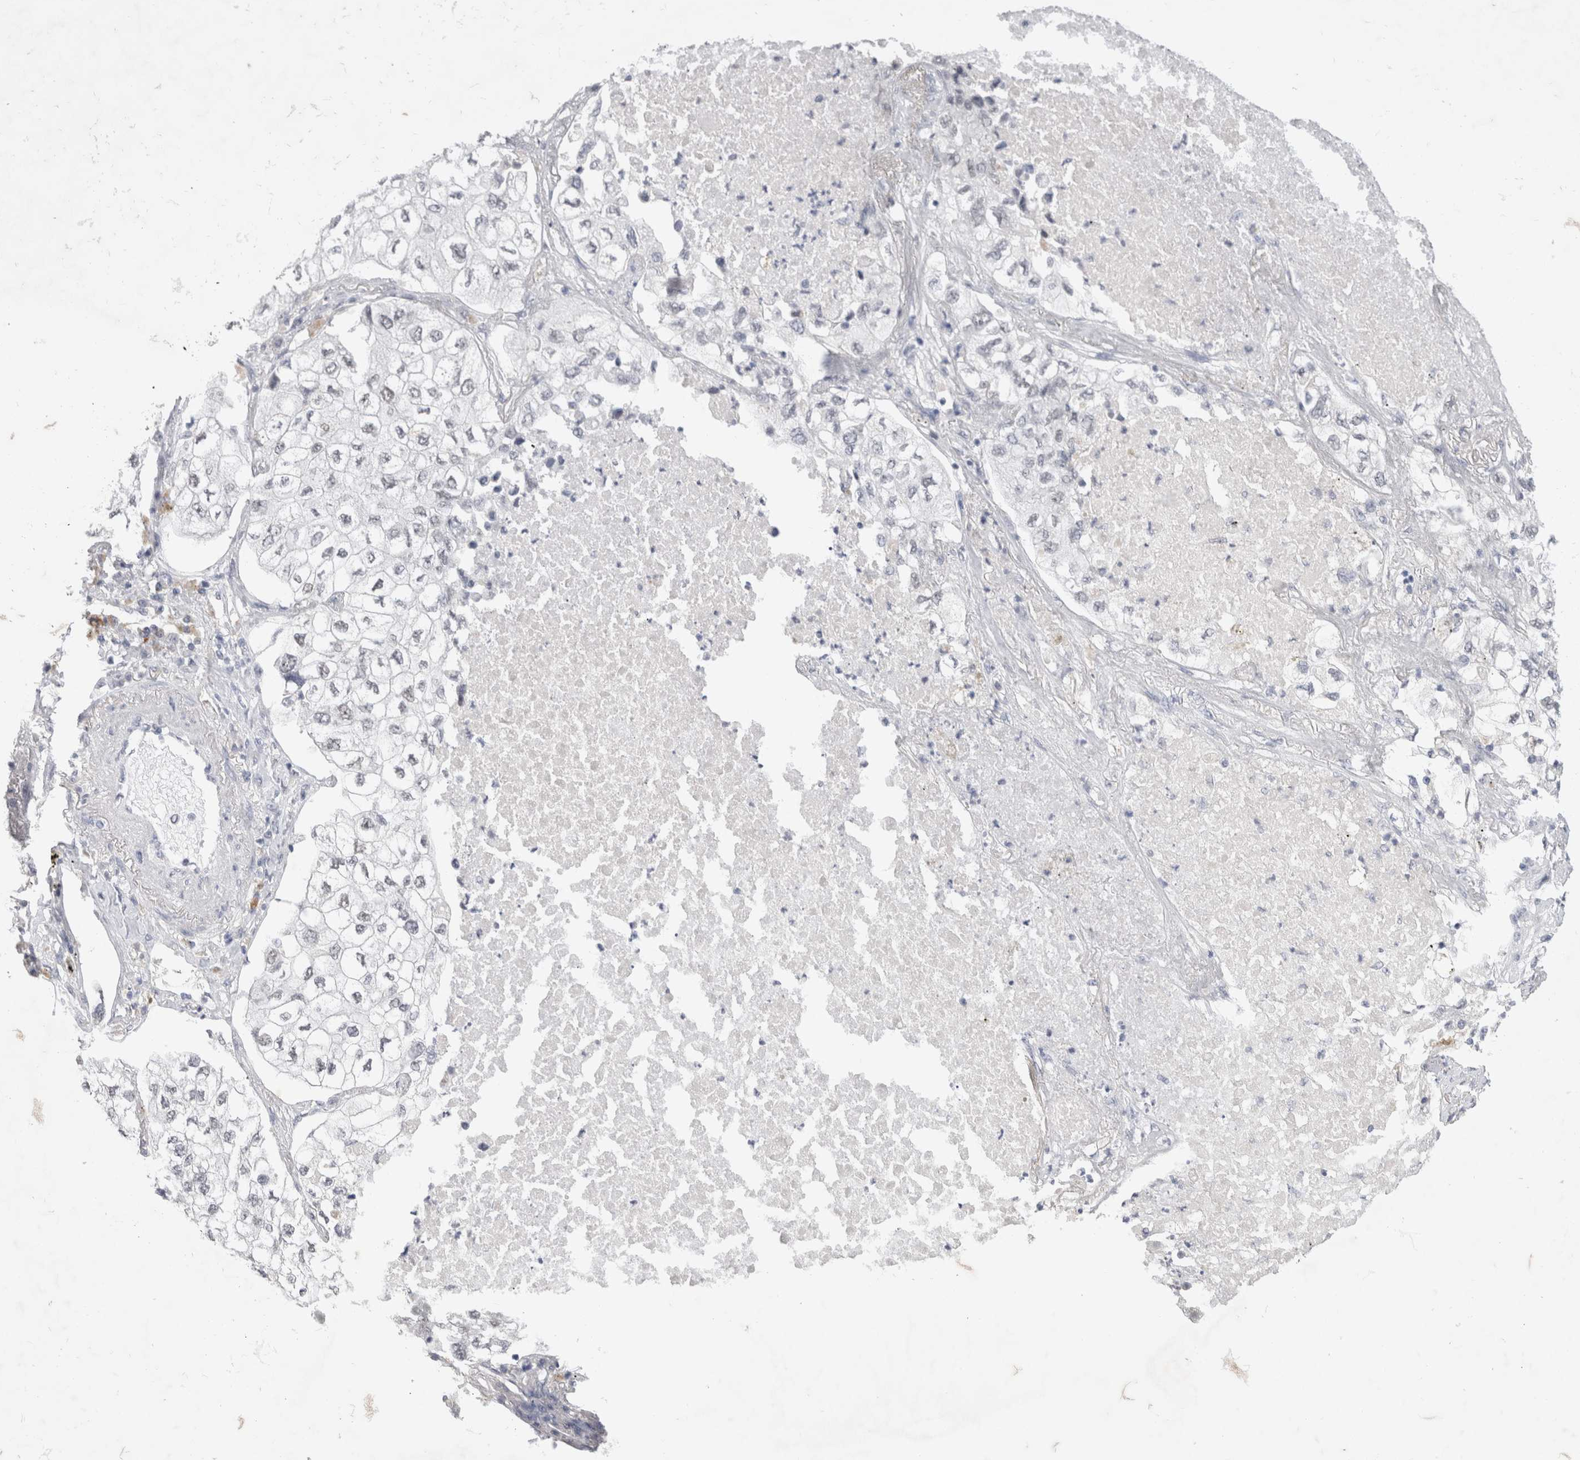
{"staining": {"intensity": "weak", "quantity": "<25%", "location": "nuclear"}, "tissue": "lung cancer", "cell_type": "Tumor cells", "image_type": "cancer", "snomed": [{"axis": "morphology", "description": "Adenocarcinoma, NOS"}, {"axis": "topography", "description": "Lung"}], "caption": "This histopathology image is of lung cancer stained with immunohistochemistry (IHC) to label a protein in brown with the nuclei are counter-stained blue. There is no staining in tumor cells.", "gene": "RECQL4", "patient": {"sex": "male", "age": 63}}